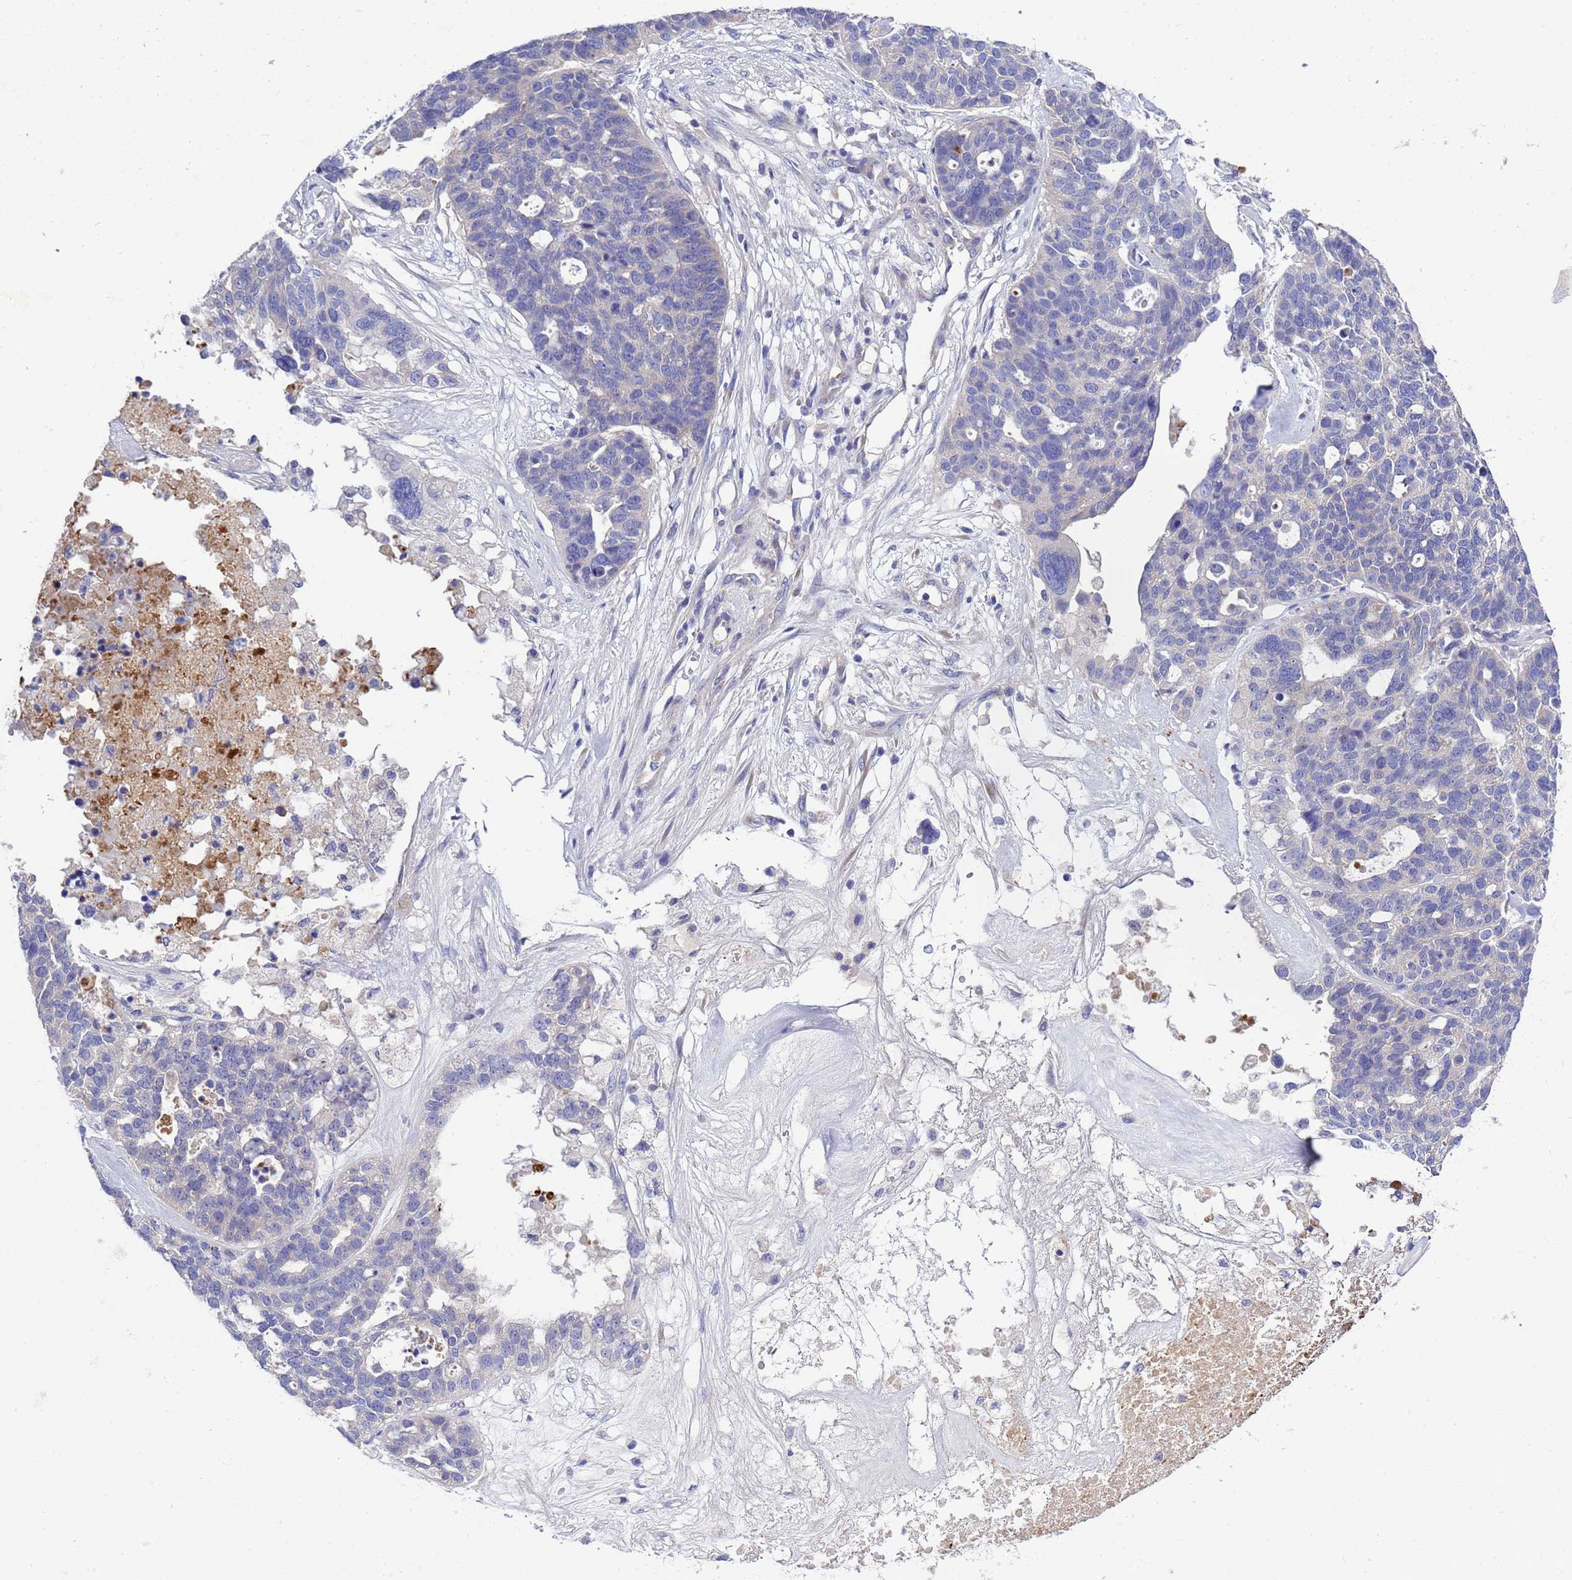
{"staining": {"intensity": "negative", "quantity": "none", "location": "none"}, "tissue": "ovarian cancer", "cell_type": "Tumor cells", "image_type": "cancer", "snomed": [{"axis": "morphology", "description": "Cystadenocarcinoma, serous, NOS"}, {"axis": "topography", "description": "Ovary"}], "caption": "Immunohistochemical staining of human ovarian cancer (serous cystadenocarcinoma) shows no significant staining in tumor cells.", "gene": "RC3H2", "patient": {"sex": "female", "age": 59}}